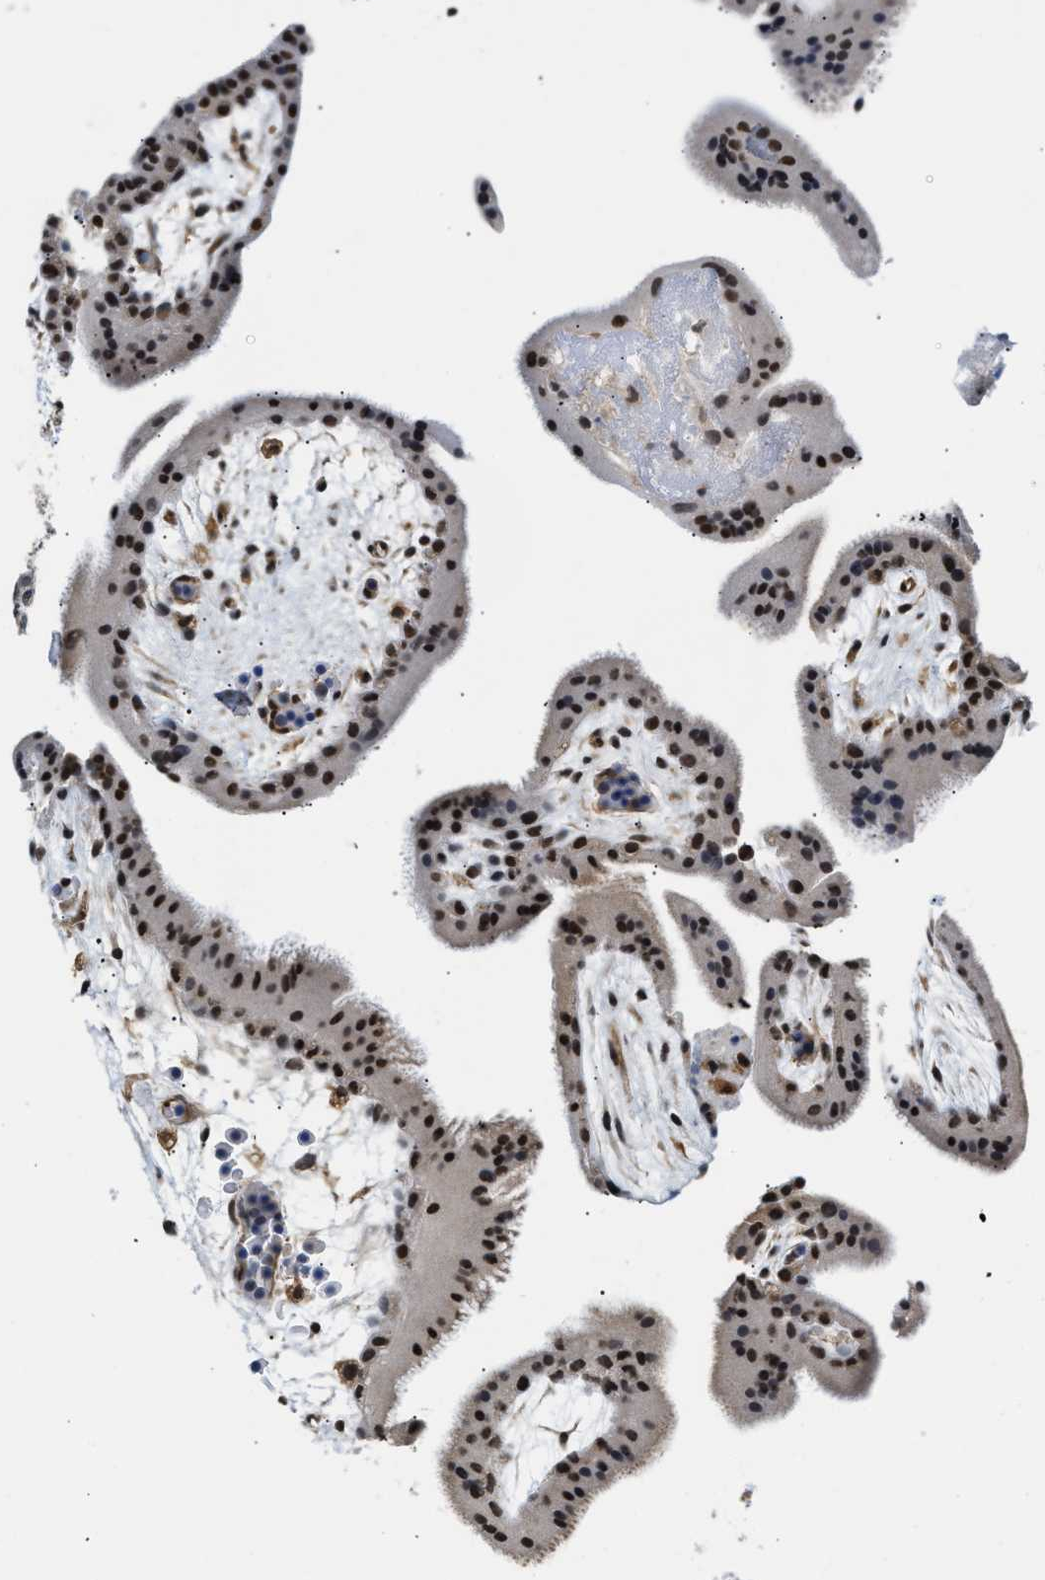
{"staining": {"intensity": "strong", "quantity": ">75%", "location": "nuclear"}, "tissue": "placenta", "cell_type": "Trophoblastic cells", "image_type": "normal", "snomed": [{"axis": "morphology", "description": "Normal tissue, NOS"}, {"axis": "topography", "description": "Placenta"}], "caption": "This image exhibits normal placenta stained with immunohistochemistry (IHC) to label a protein in brown. The nuclear of trophoblastic cells show strong positivity for the protein. Nuclei are counter-stained blue.", "gene": "STK10", "patient": {"sex": "female", "age": 19}}